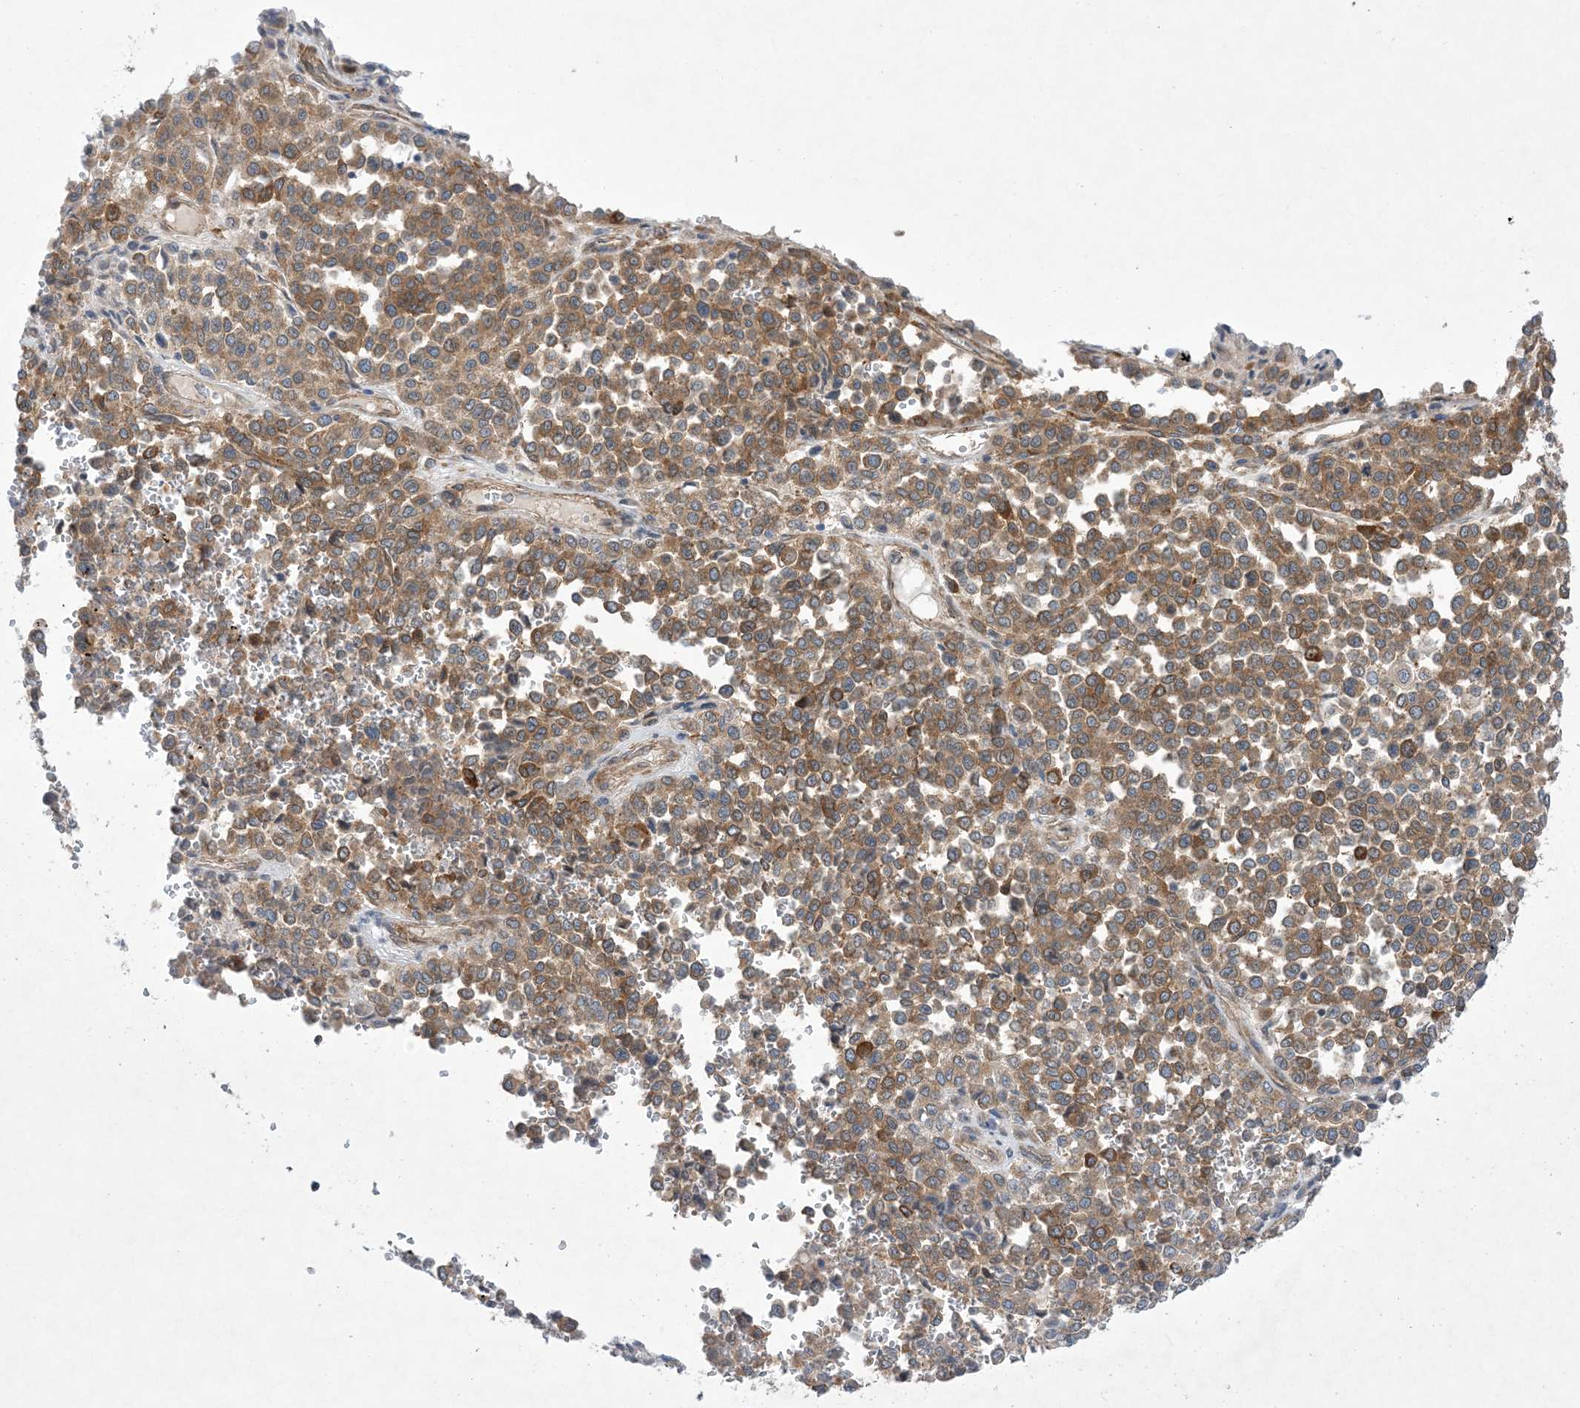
{"staining": {"intensity": "moderate", "quantity": ">75%", "location": "cytoplasmic/membranous"}, "tissue": "melanoma", "cell_type": "Tumor cells", "image_type": "cancer", "snomed": [{"axis": "morphology", "description": "Malignant melanoma, Metastatic site"}, {"axis": "topography", "description": "Pancreas"}], "caption": "An image showing moderate cytoplasmic/membranous staining in approximately >75% of tumor cells in malignant melanoma (metastatic site), as visualized by brown immunohistochemical staining.", "gene": "EHBP1", "patient": {"sex": "female", "age": 30}}